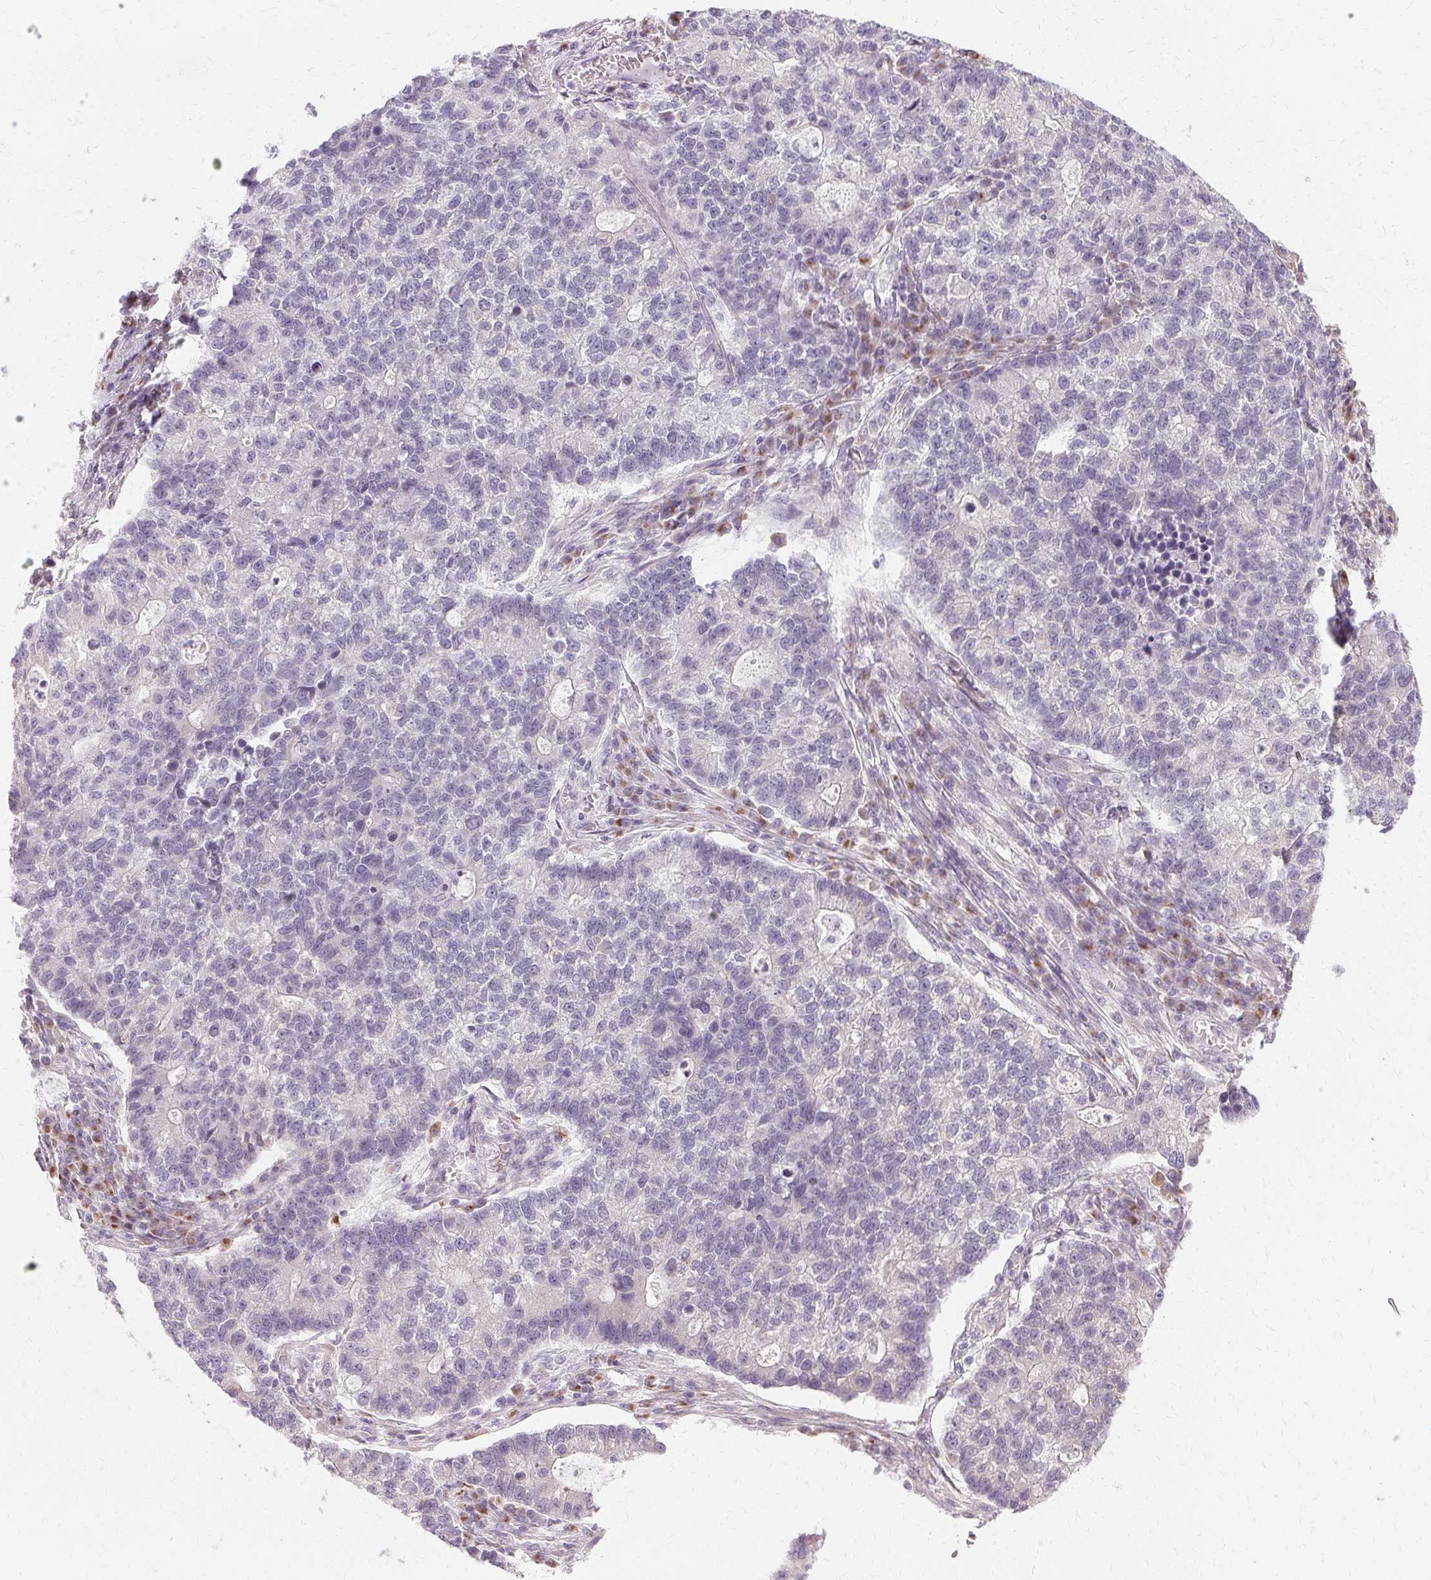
{"staining": {"intensity": "negative", "quantity": "none", "location": "none"}, "tissue": "lung cancer", "cell_type": "Tumor cells", "image_type": "cancer", "snomed": [{"axis": "morphology", "description": "Adenocarcinoma, NOS"}, {"axis": "topography", "description": "Lung"}], "caption": "DAB immunohistochemical staining of human adenocarcinoma (lung) shows no significant staining in tumor cells. Nuclei are stained in blue.", "gene": "FCRL3", "patient": {"sex": "male", "age": 57}}